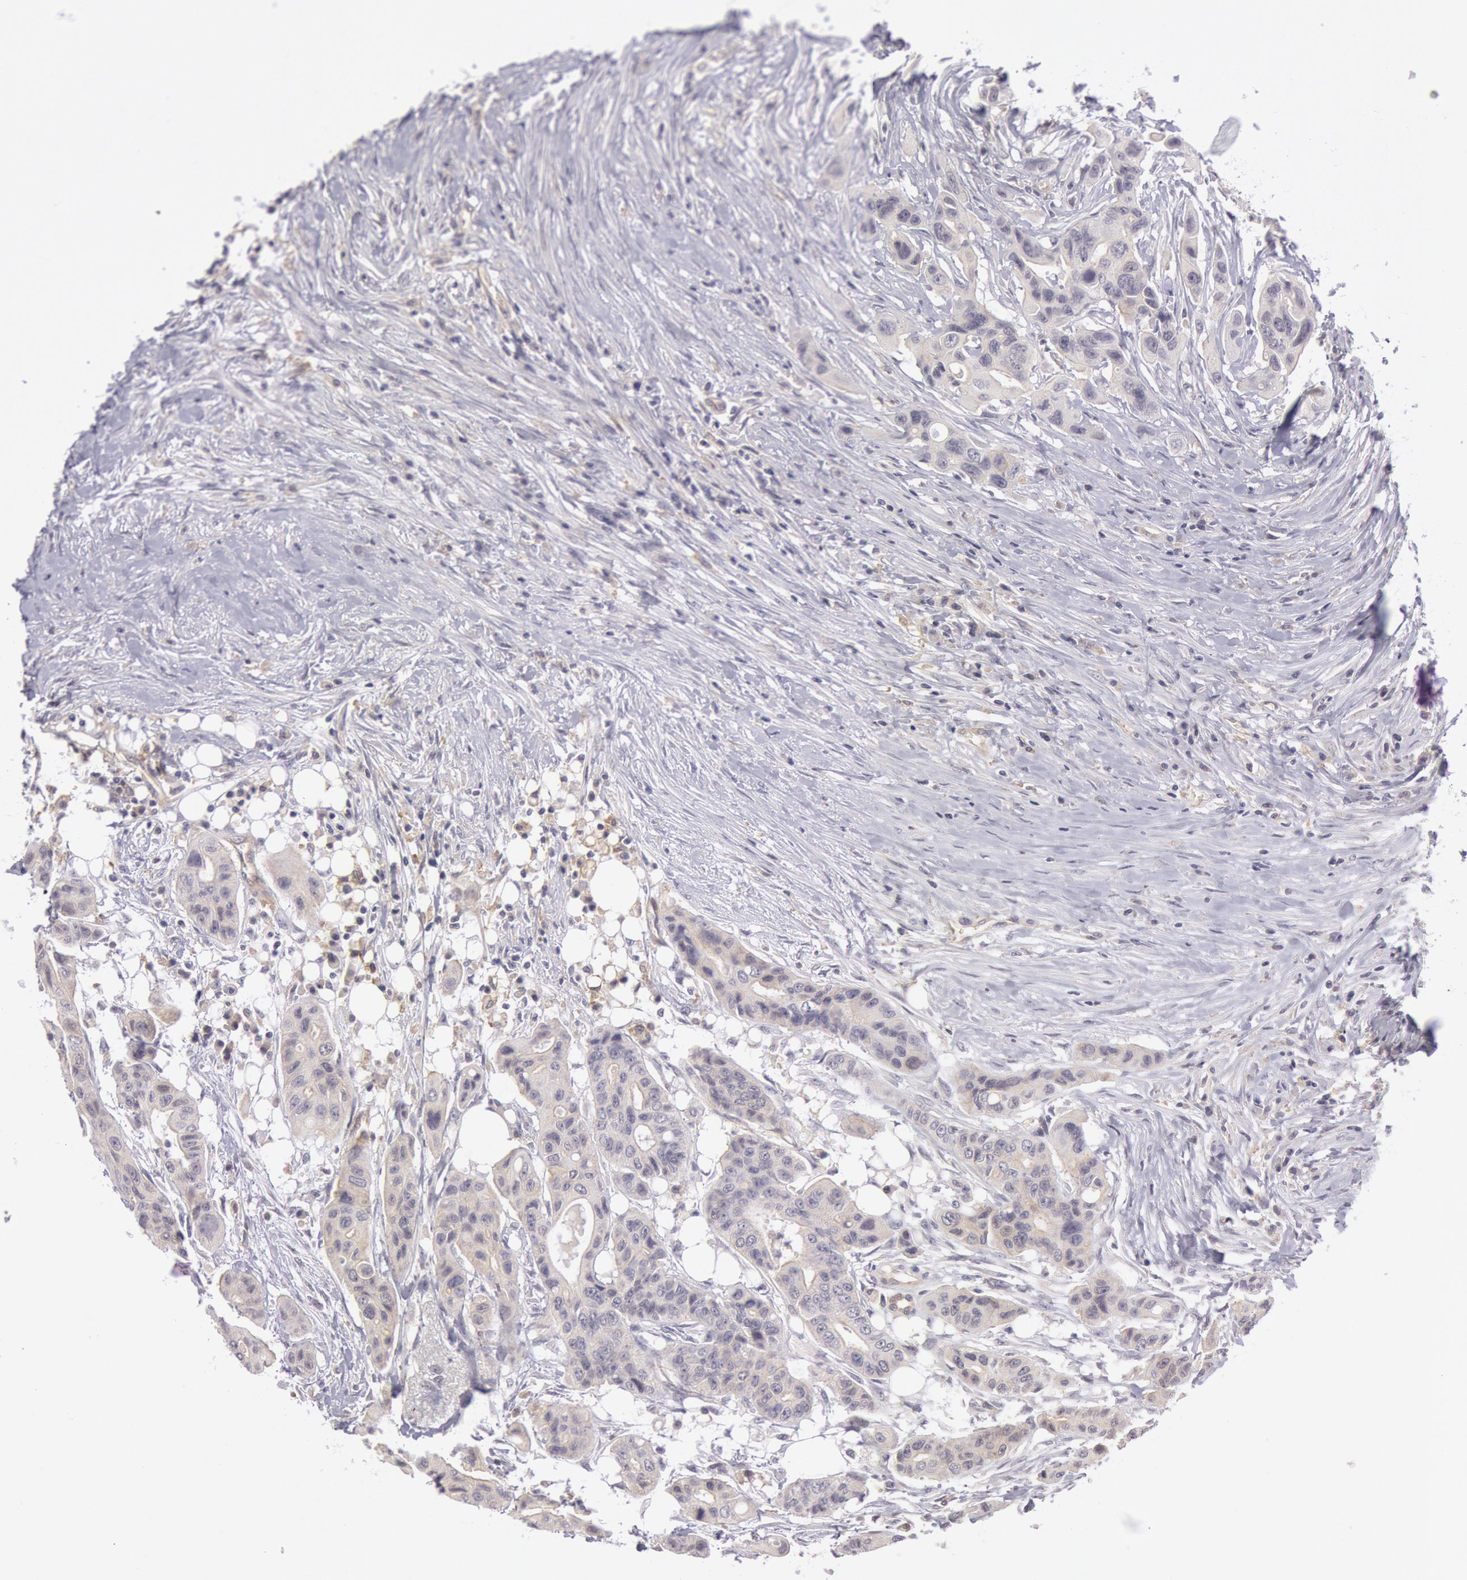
{"staining": {"intensity": "weak", "quantity": "<25%", "location": "cytoplasmic/membranous"}, "tissue": "colorectal cancer", "cell_type": "Tumor cells", "image_type": "cancer", "snomed": [{"axis": "morphology", "description": "Adenocarcinoma, NOS"}, {"axis": "topography", "description": "Colon"}], "caption": "Colorectal cancer (adenocarcinoma) was stained to show a protein in brown. There is no significant staining in tumor cells. (Brightfield microscopy of DAB (3,3'-diaminobenzidine) IHC at high magnification).", "gene": "MYO5A", "patient": {"sex": "female", "age": 70}}